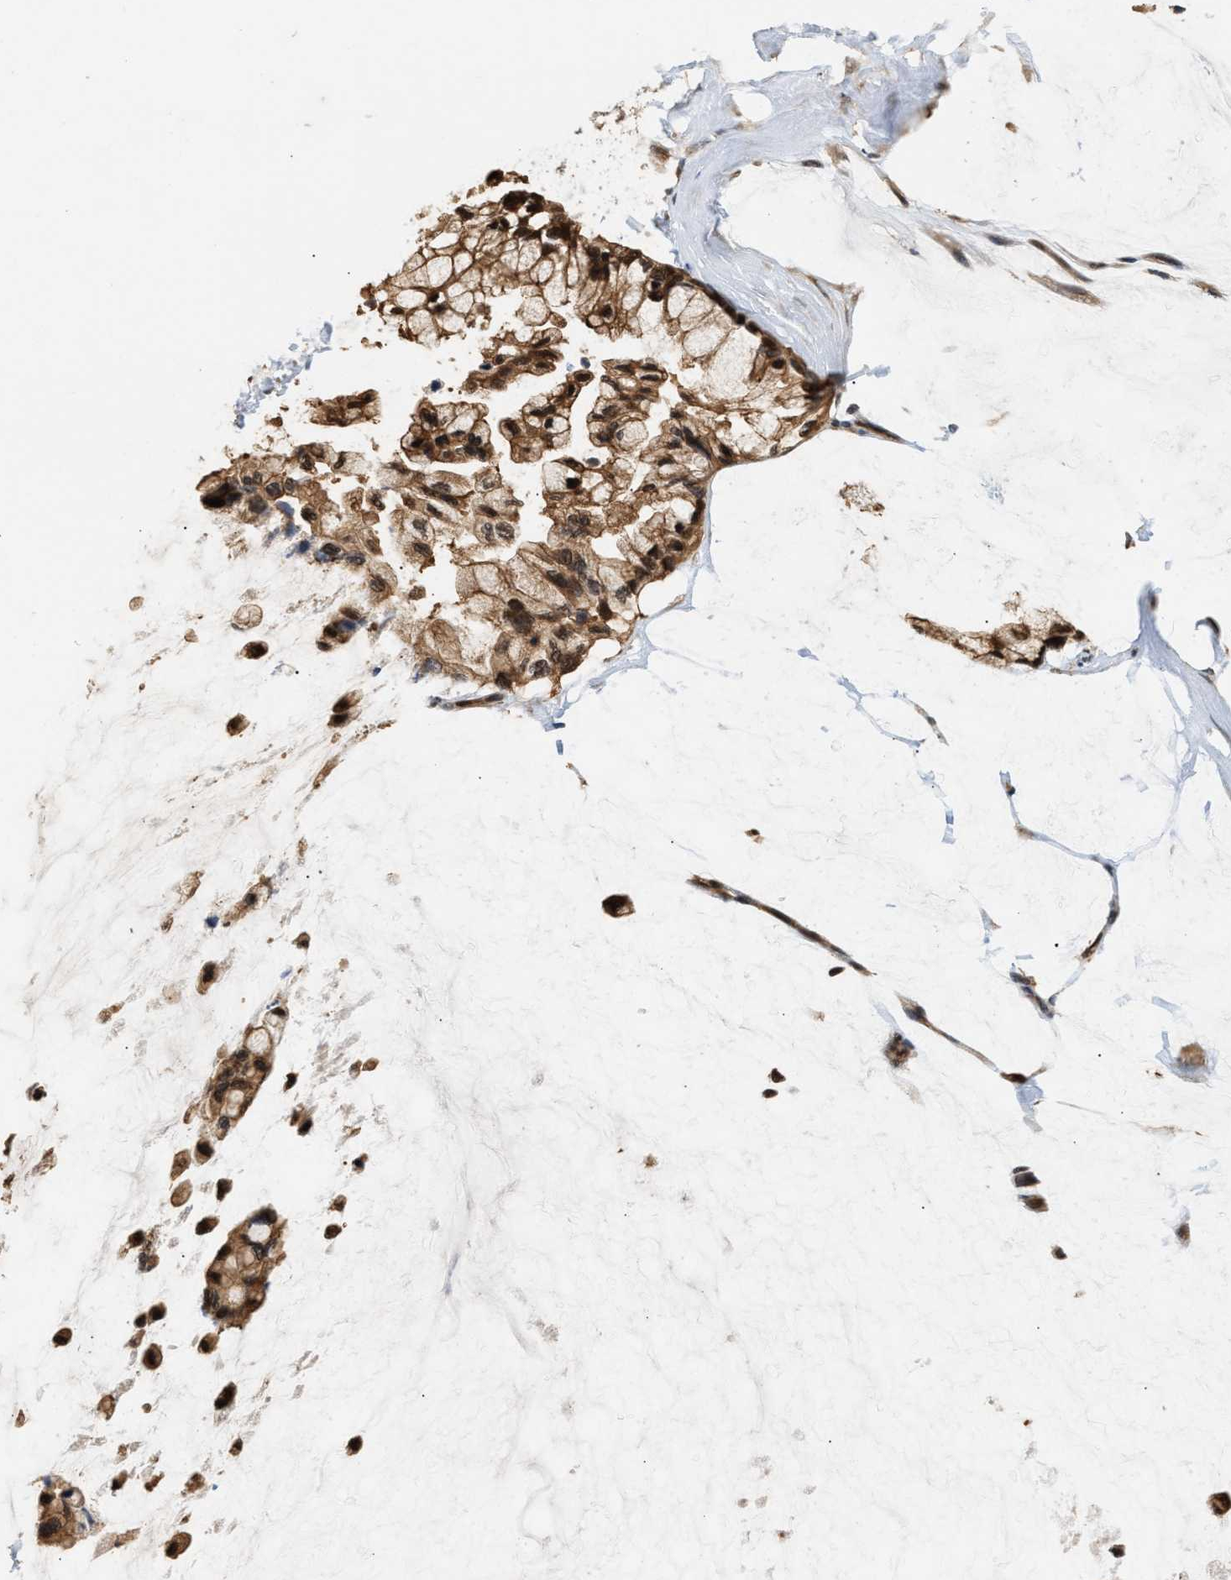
{"staining": {"intensity": "moderate", "quantity": ">75%", "location": "cytoplasmic/membranous,nuclear"}, "tissue": "ovarian cancer", "cell_type": "Tumor cells", "image_type": "cancer", "snomed": [{"axis": "morphology", "description": "Cystadenocarcinoma, mucinous, NOS"}, {"axis": "topography", "description": "Ovary"}], "caption": "Protein staining displays moderate cytoplasmic/membranous and nuclear positivity in about >75% of tumor cells in mucinous cystadenocarcinoma (ovarian).", "gene": "ABHD5", "patient": {"sex": "female", "age": 39}}